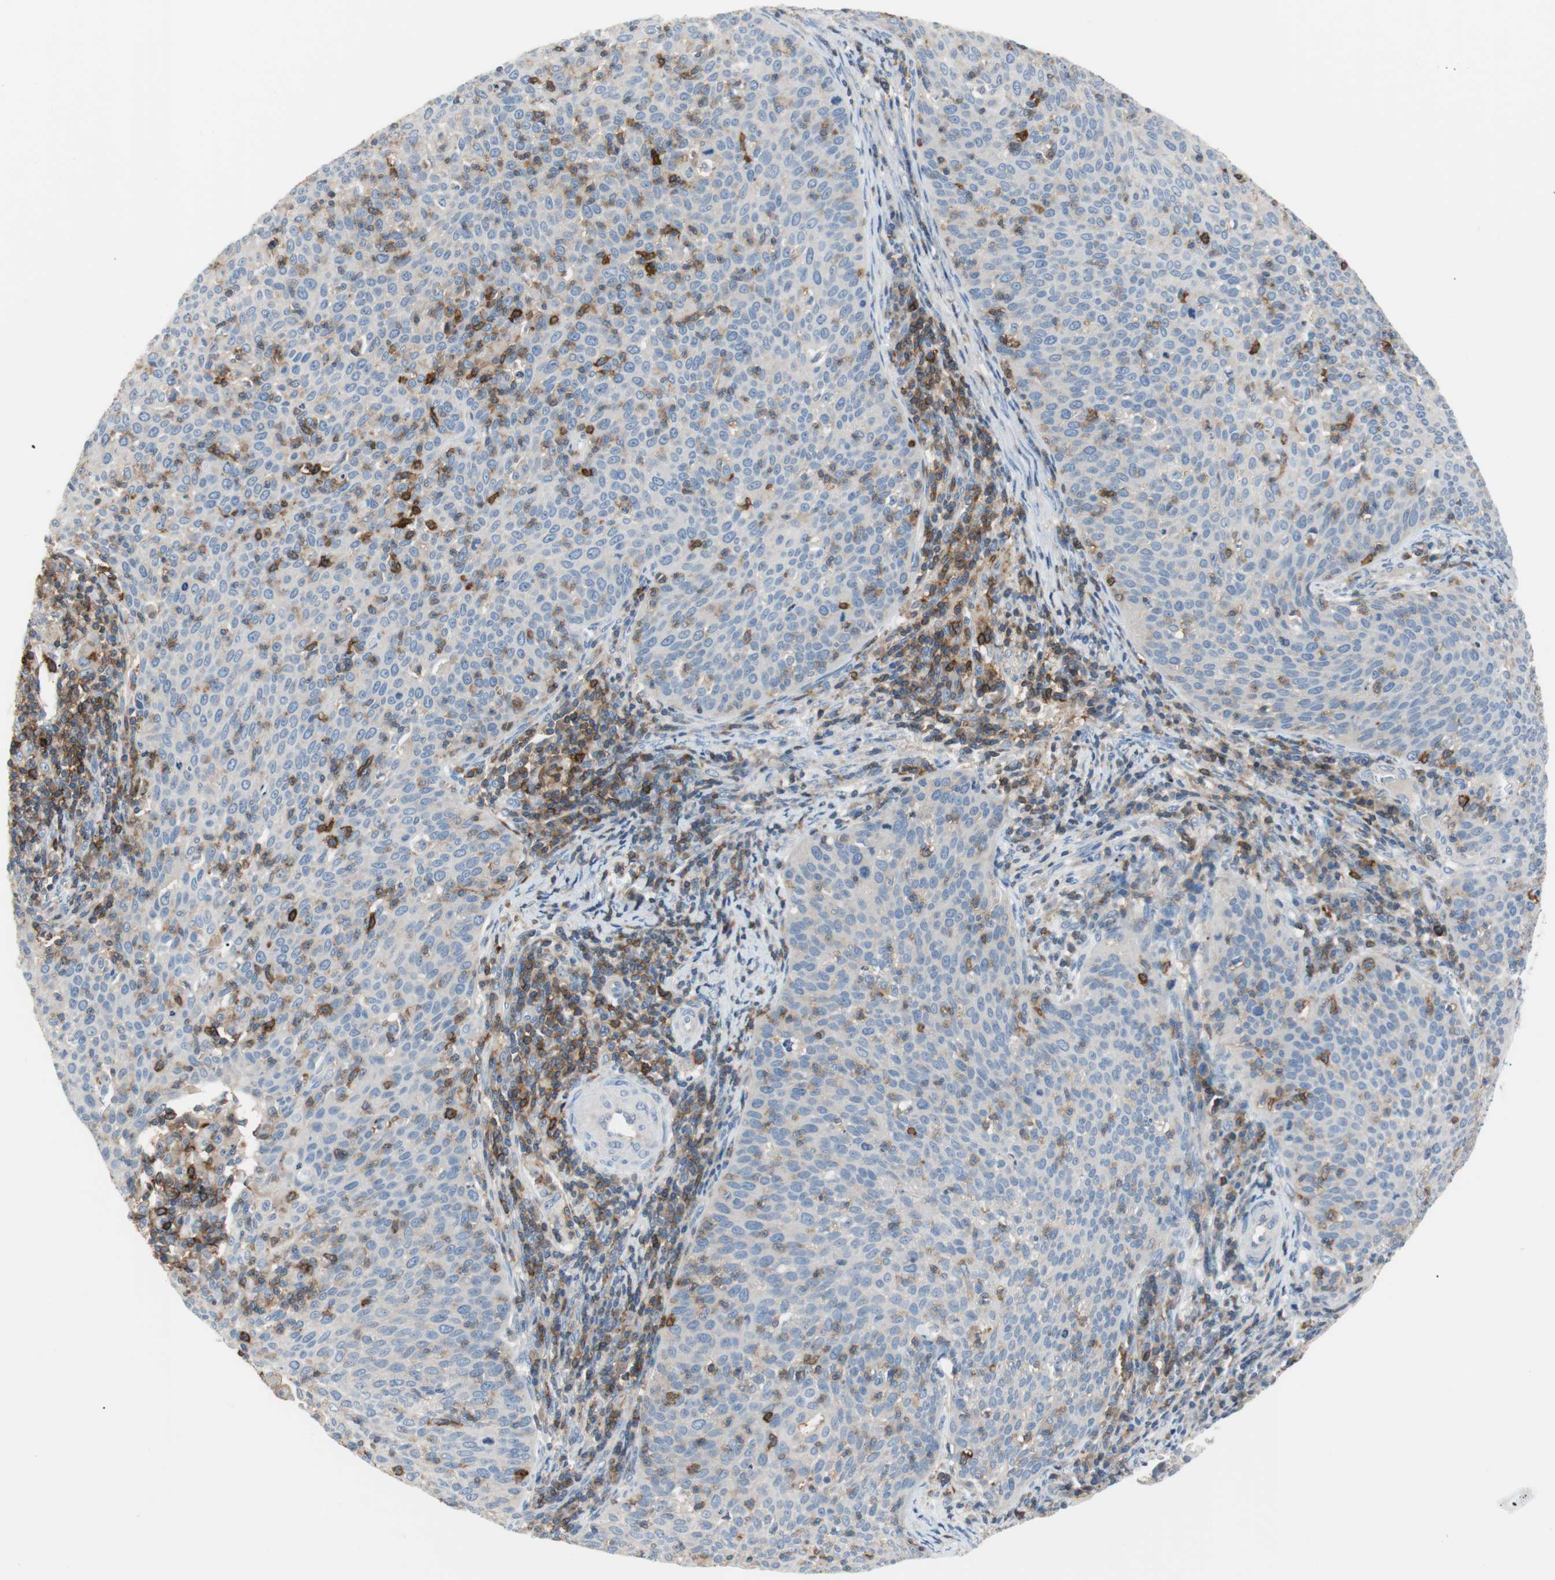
{"staining": {"intensity": "negative", "quantity": "none", "location": "none"}, "tissue": "cervical cancer", "cell_type": "Tumor cells", "image_type": "cancer", "snomed": [{"axis": "morphology", "description": "Squamous cell carcinoma, NOS"}, {"axis": "topography", "description": "Cervix"}], "caption": "Immunohistochemistry (IHC) of human squamous cell carcinoma (cervical) exhibits no staining in tumor cells.", "gene": "TNFRSF18", "patient": {"sex": "female", "age": 38}}